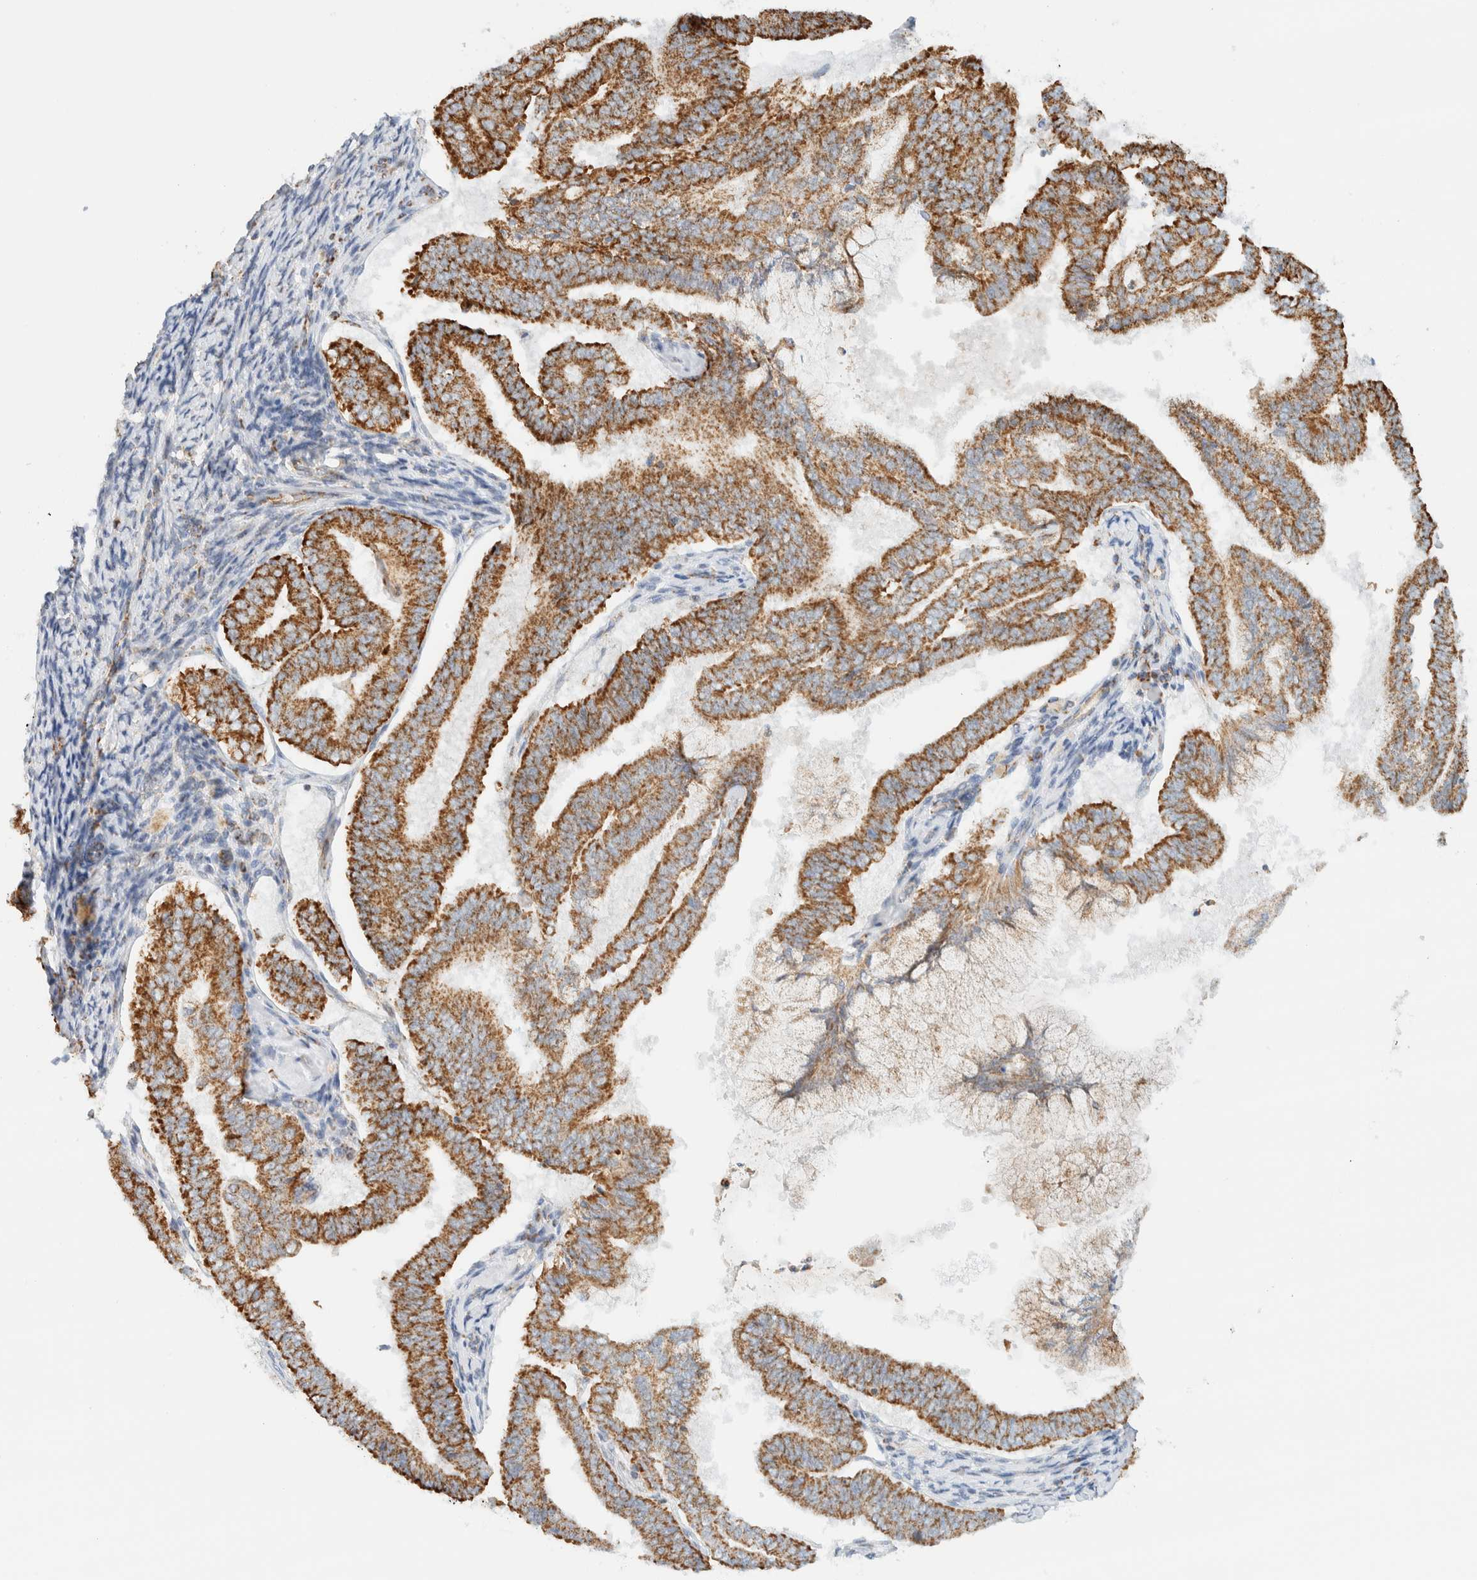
{"staining": {"intensity": "strong", "quantity": ">75%", "location": "cytoplasmic/membranous"}, "tissue": "endometrial cancer", "cell_type": "Tumor cells", "image_type": "cancer", "snomed": [{"axis": "morphology", "description": "Adenocarcinoma, NOS"}, {"axis": "topography", "description": "Endometrium"}], "caption": "A brown stain labels strong cytoplasmic/membranous staining of a protein in human endometrial adenocarcinoma tumor cells. Using DAB (brown) and hematoxylin (blue) stains, captured at high magnification using brightfield microscopy.", "gene": "KIFAP3", "patient": {"sex": "female", "age": 63}}